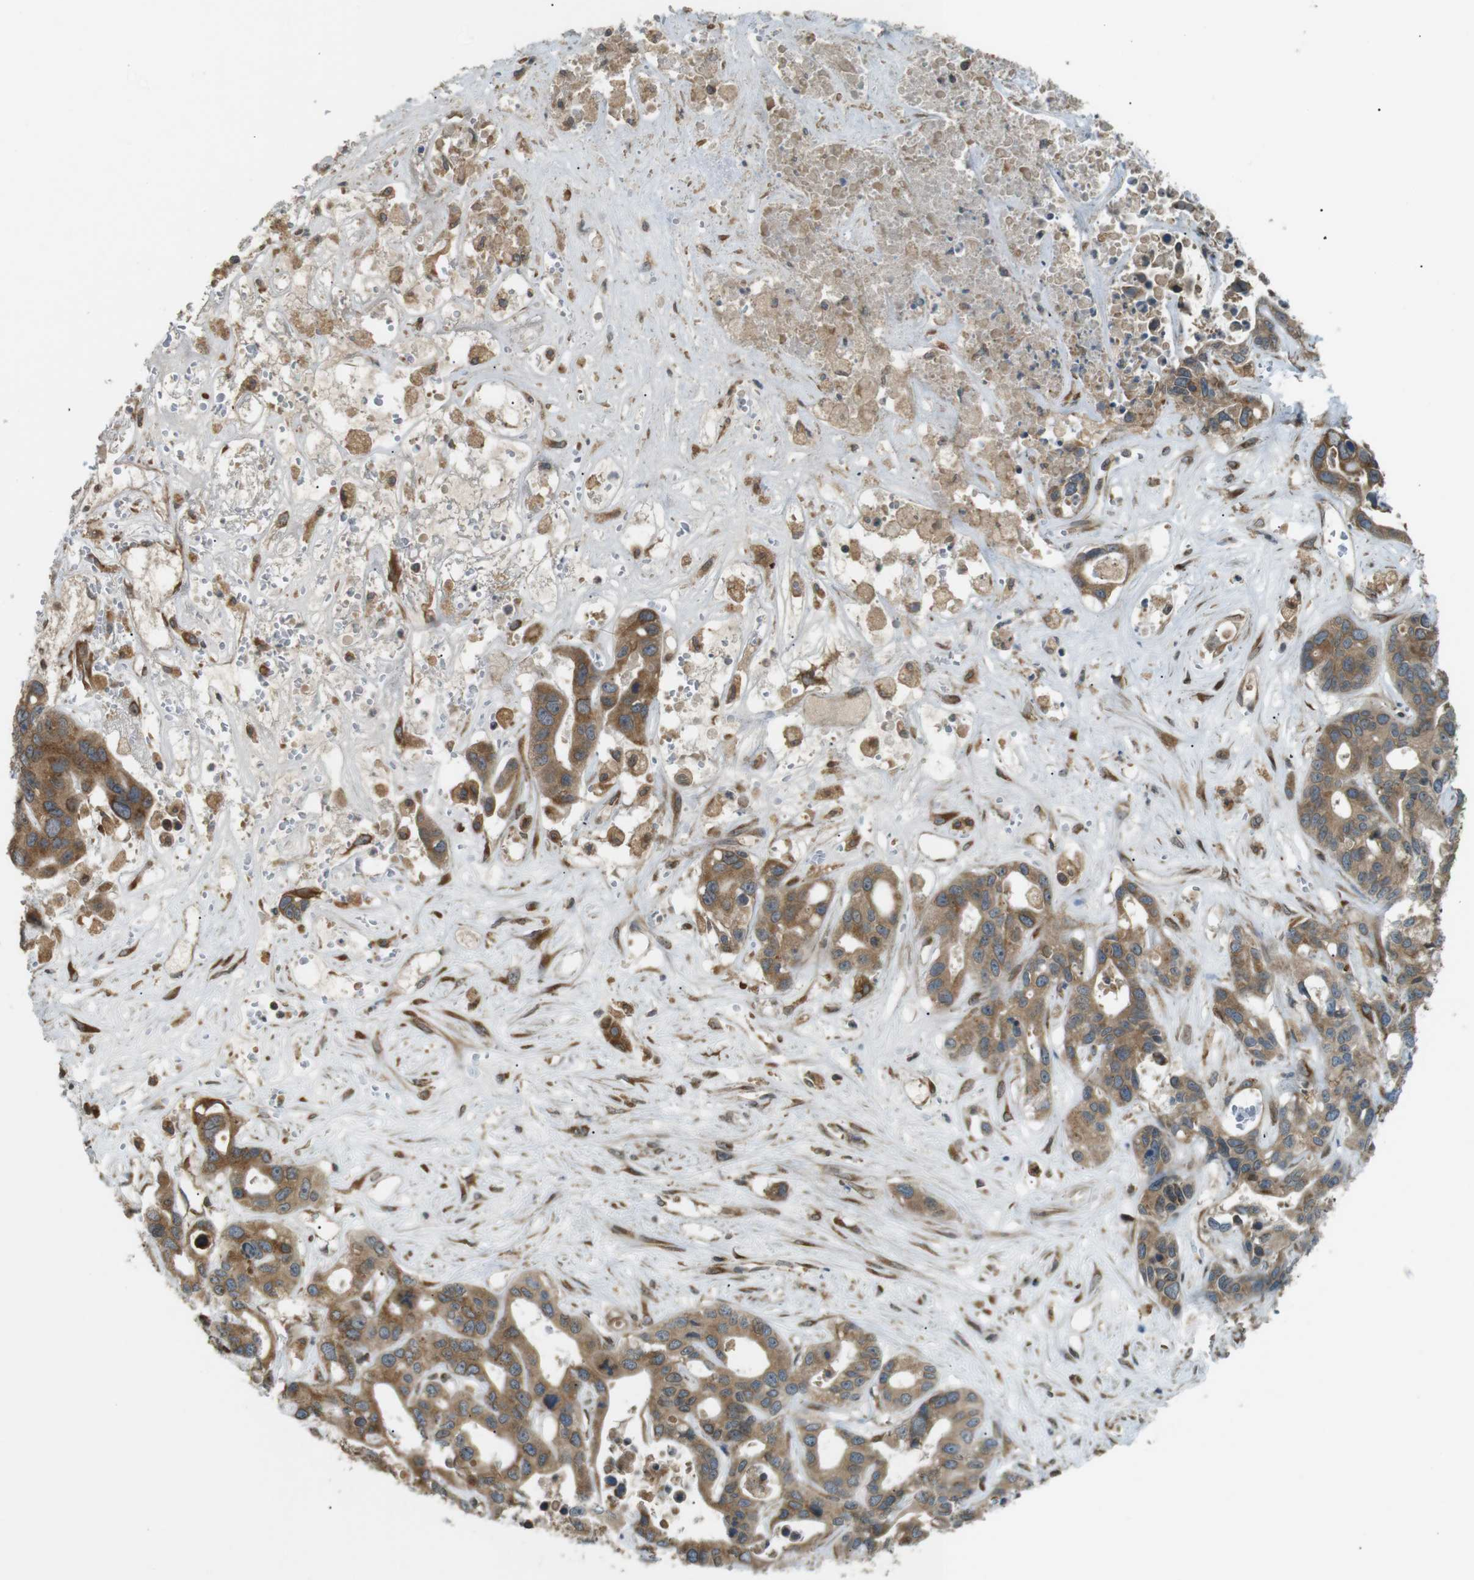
{"staining": {"intensity": "moderate", "quantity": ">75%", "location": "cytoplasmic/membranous"}, "tissue": "liver cancer", "cell_type": "Tumor cells", "image_type": "cancer", "snomed": [{"axis": "morphology", "description": "Cholangiocarcinoma"}, {"axis": "topography", "description": "Liver"}], "caption": "Cholangiocarcinoma (liver) stained with immunohistochemistry (IHC) displays moderate cytoplasmic/membranous positivity in approximately >75% of tumor cells.", "gene": "TMED4", "patient": {"sex": "female", "age": 65}}